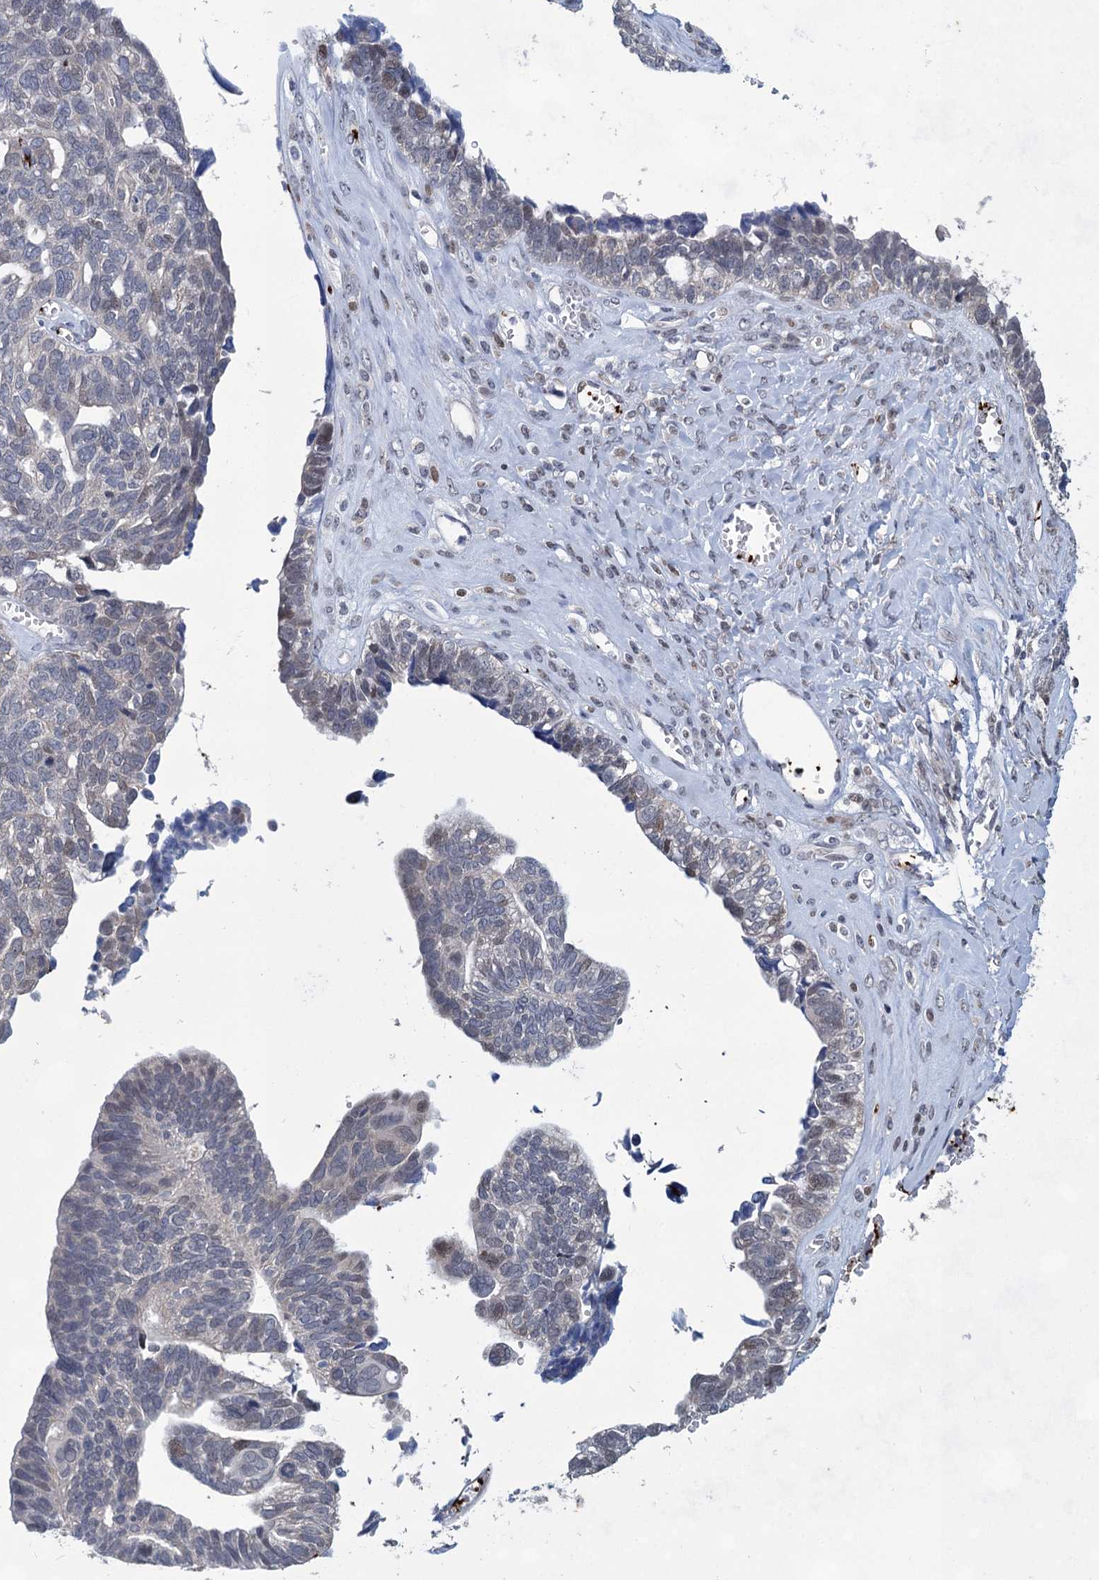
{"staining": {"intensity": "negative", "quantity": "none", "location": "none"}, "tissue": "ovarian cancer", "cell_type": "Tumor cells", "image_type": "cancer", "snomed": [{"axis": "morphology", "description": "Cystadenocarcinoma, serous, NOS"}, {"axis": "topography", "description": "Ovary"}], "caption": "Histopathology image shows no protein expression in tumor cells of ovarian cancer tissue.", "gene": "MON2", "patient": {"sex": "female", "age": 79}}